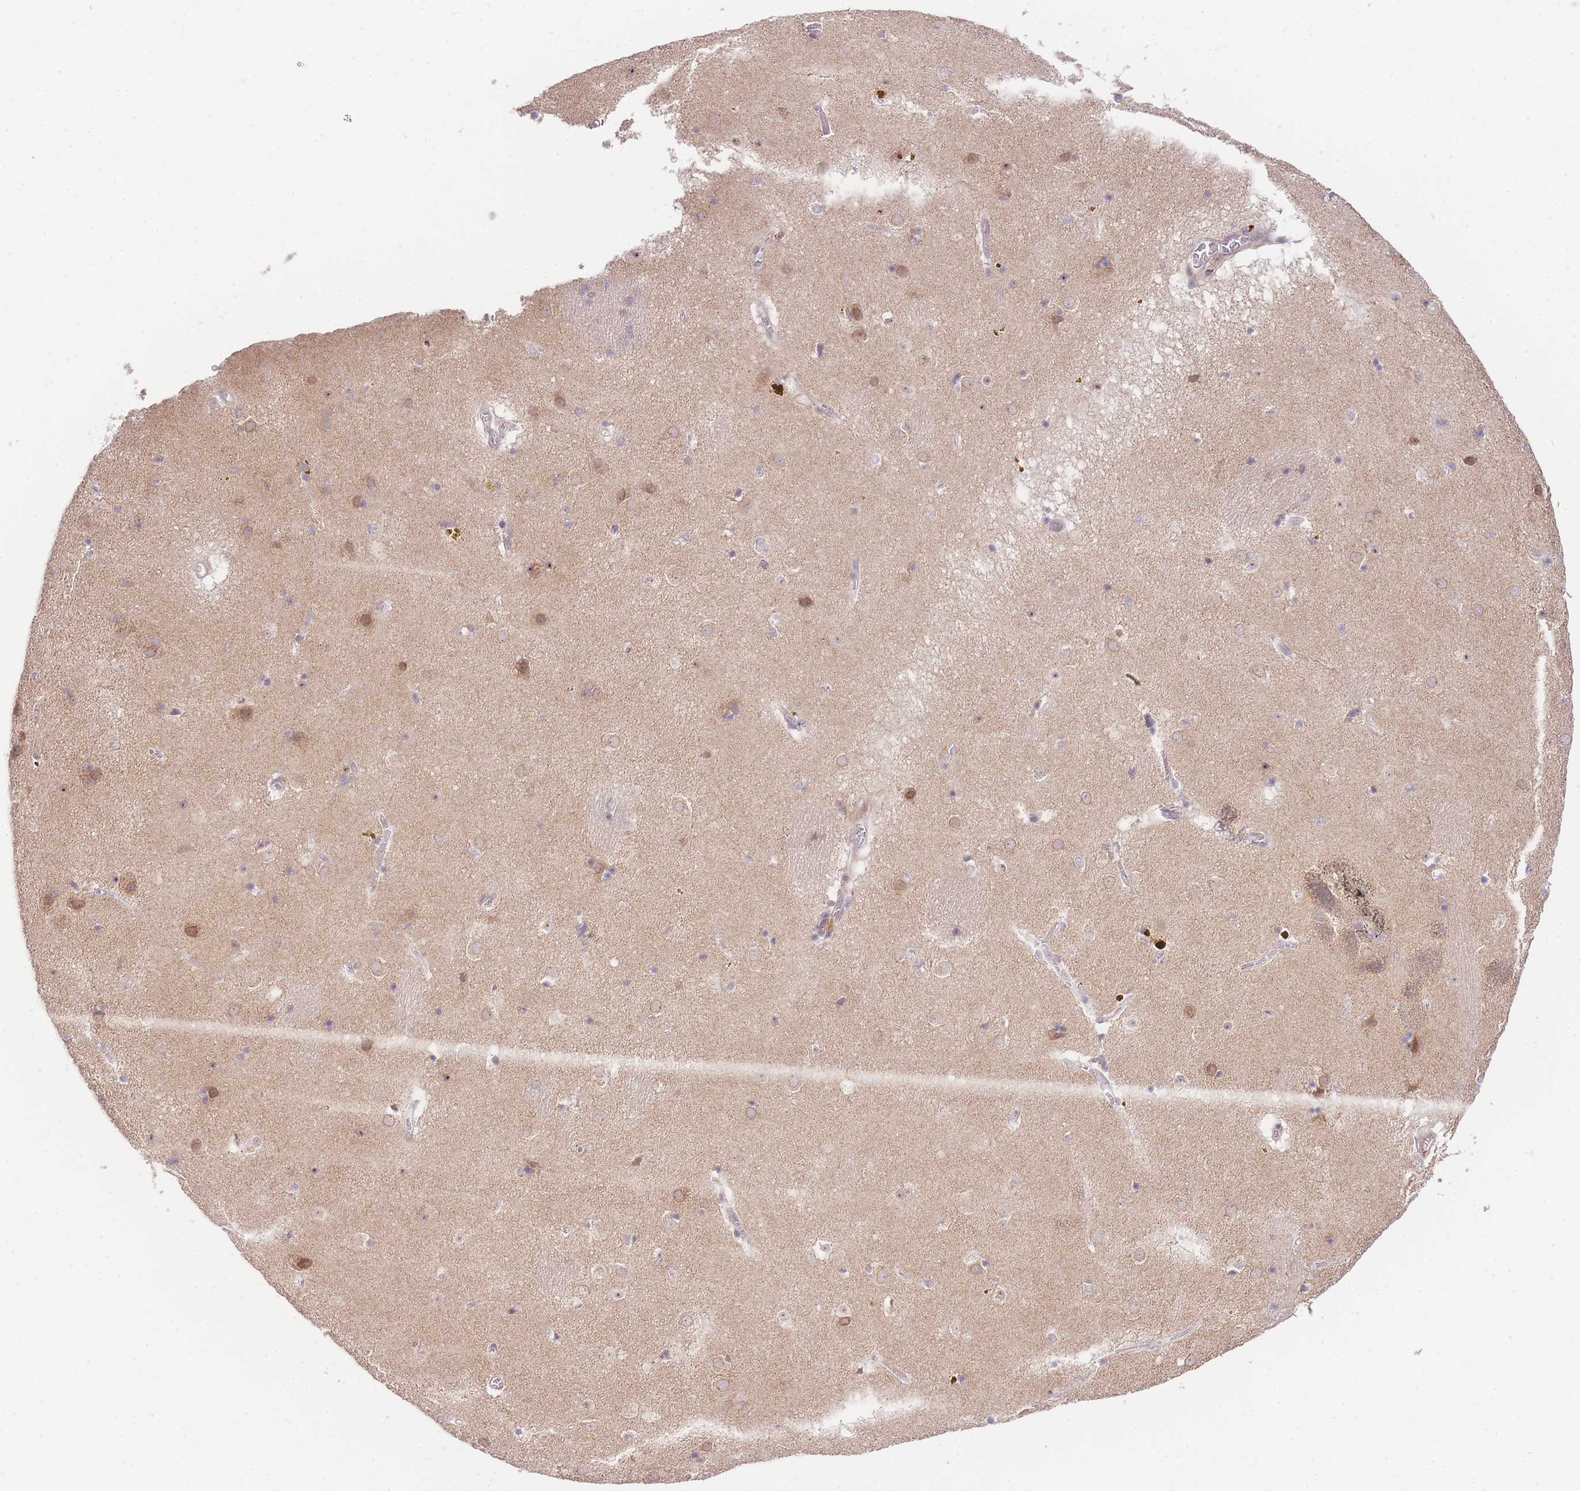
{"staining": {"intensity": "moderate", "quantity": "<25%", "location": "cytoplasmic/membranous,nuclear"}, "tissue": "caudate", "cell_type": "Glial cells", "image_type": "normal", "snomed": [{"axis": "morphology", "description": "Normal tissue, NOS"}, {"axis": "topography", "description": "Lateral ventricle wall"}], "caption": "Normal caudate displays moderate cytoplasmic/membranous,nuclear staining in about <25% of glial cells.", "gene": "SLC25A33", "patient": {"sex": "male", "age": 70}}